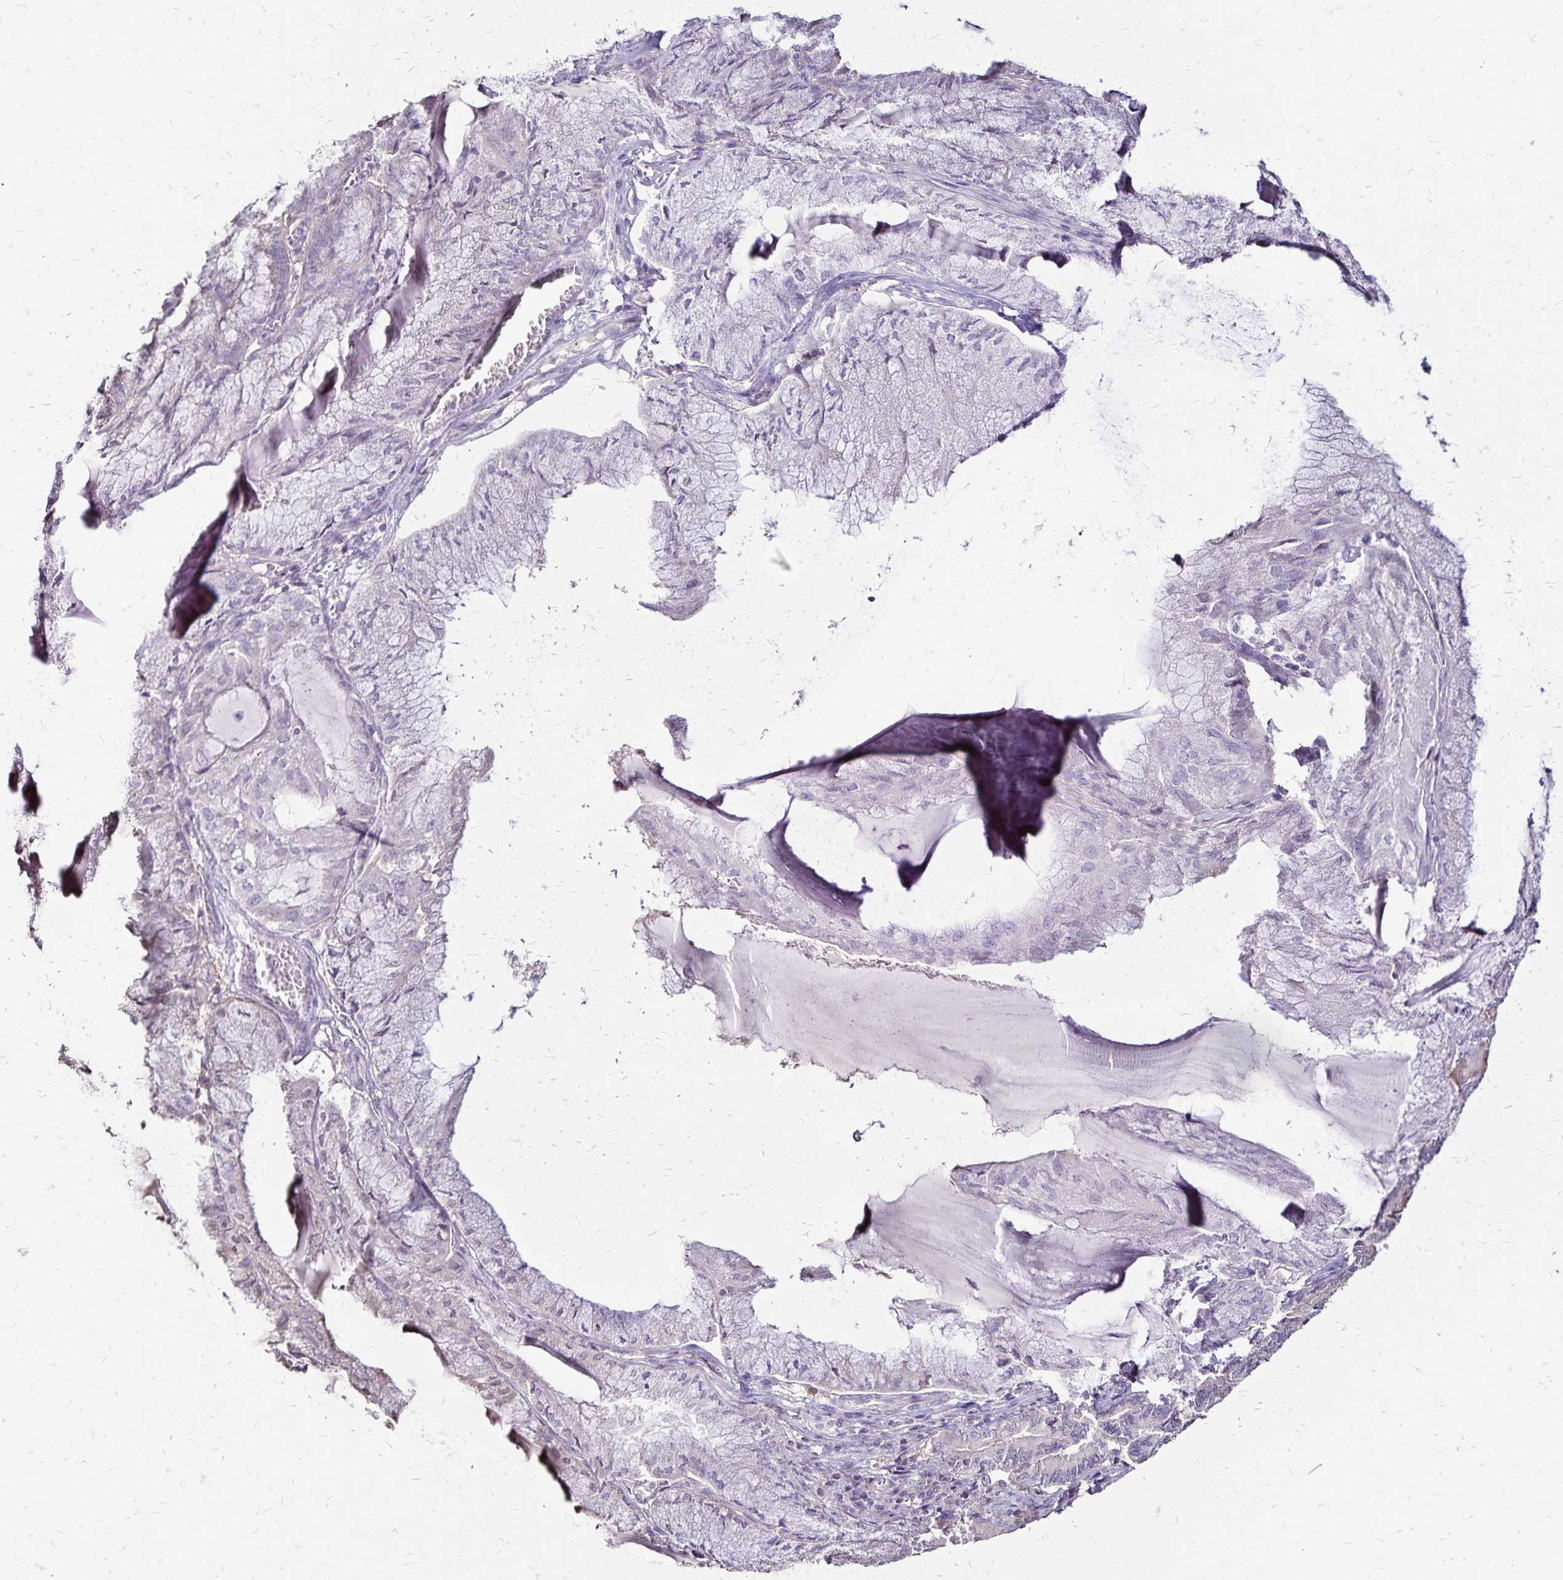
{"staining": {"intensity": "negative", "quantity": "none", "location": "none"}, "tissue": "endometrial cancer", "cell_type": "Tumor cells", "image_type": "cancer", "snomed": [{"axis": "morphology", "description": "Carcinoma, NOS"}, {"axis": "topography", "description": "Endometrium"}], "caption": "The immunohistochemistry image has no significant expression in tumor cells of carcinoma (endometrial) tissue.", "gene": "KISS1", "patient": {"sex": "female", "age": 62}}